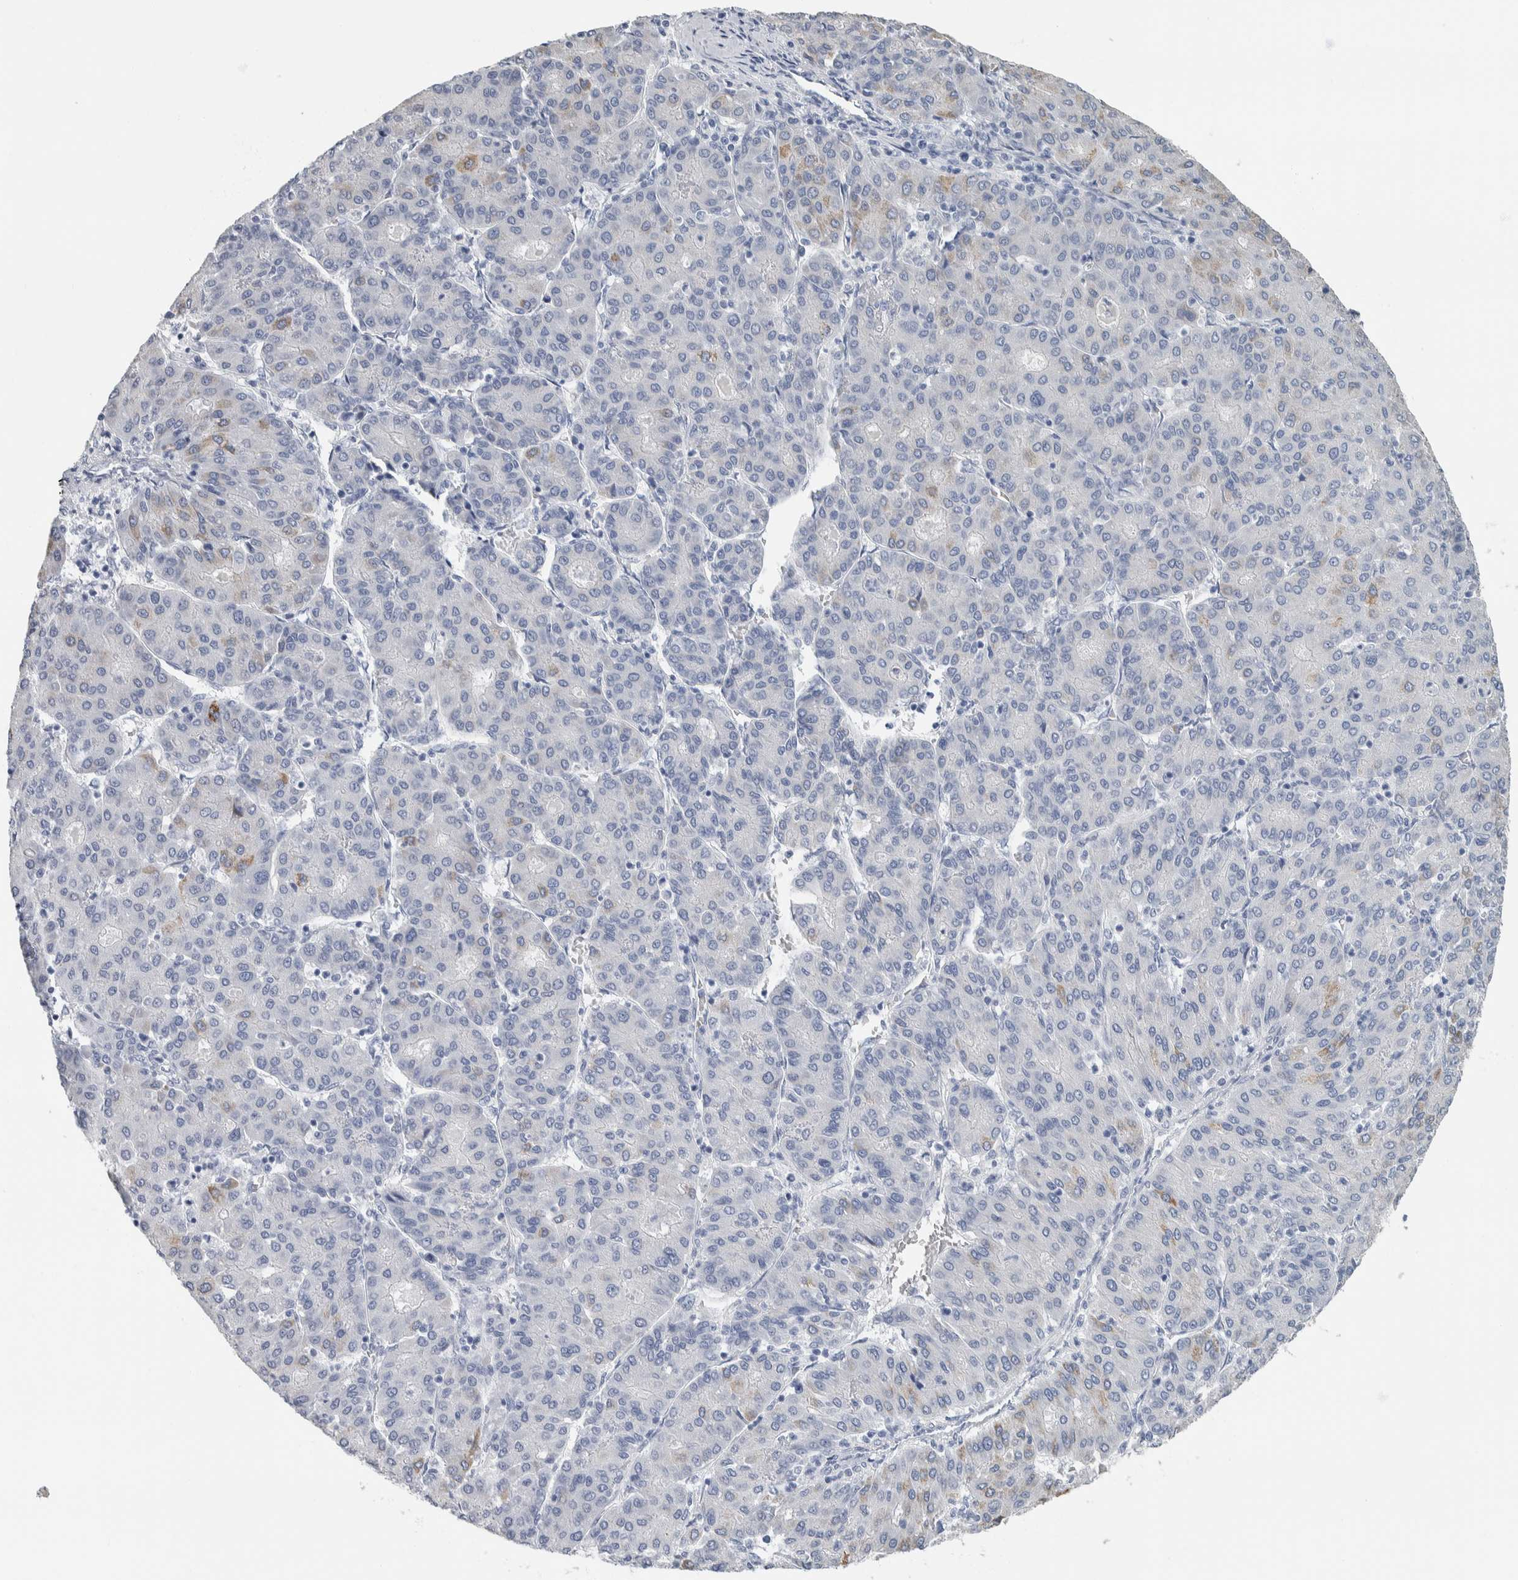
{"staining": {"intensity": "weak", "quantity": "<25%", "location": "cytoplasmic/membranous"}, "tissue": "liver cancer", "cell_type": "Tumor cells", "image_type": "cancer", "snomed": [{"axis": "morphology", "description": "Carcinoma, Hepatocellular, NOS"}, {"axis": "topography", "description": "Liver"}], "caption": "Tumor cells are negative for brown protein staining in liver cancer (hepatocellular carcinoma). (Brightfield microscopy of DAB (3,3'-diaminobenzidine) immunohistochemistry at high magnification).", "gene": "NEFM", "patient": {"sex": "male", "age": 65}}